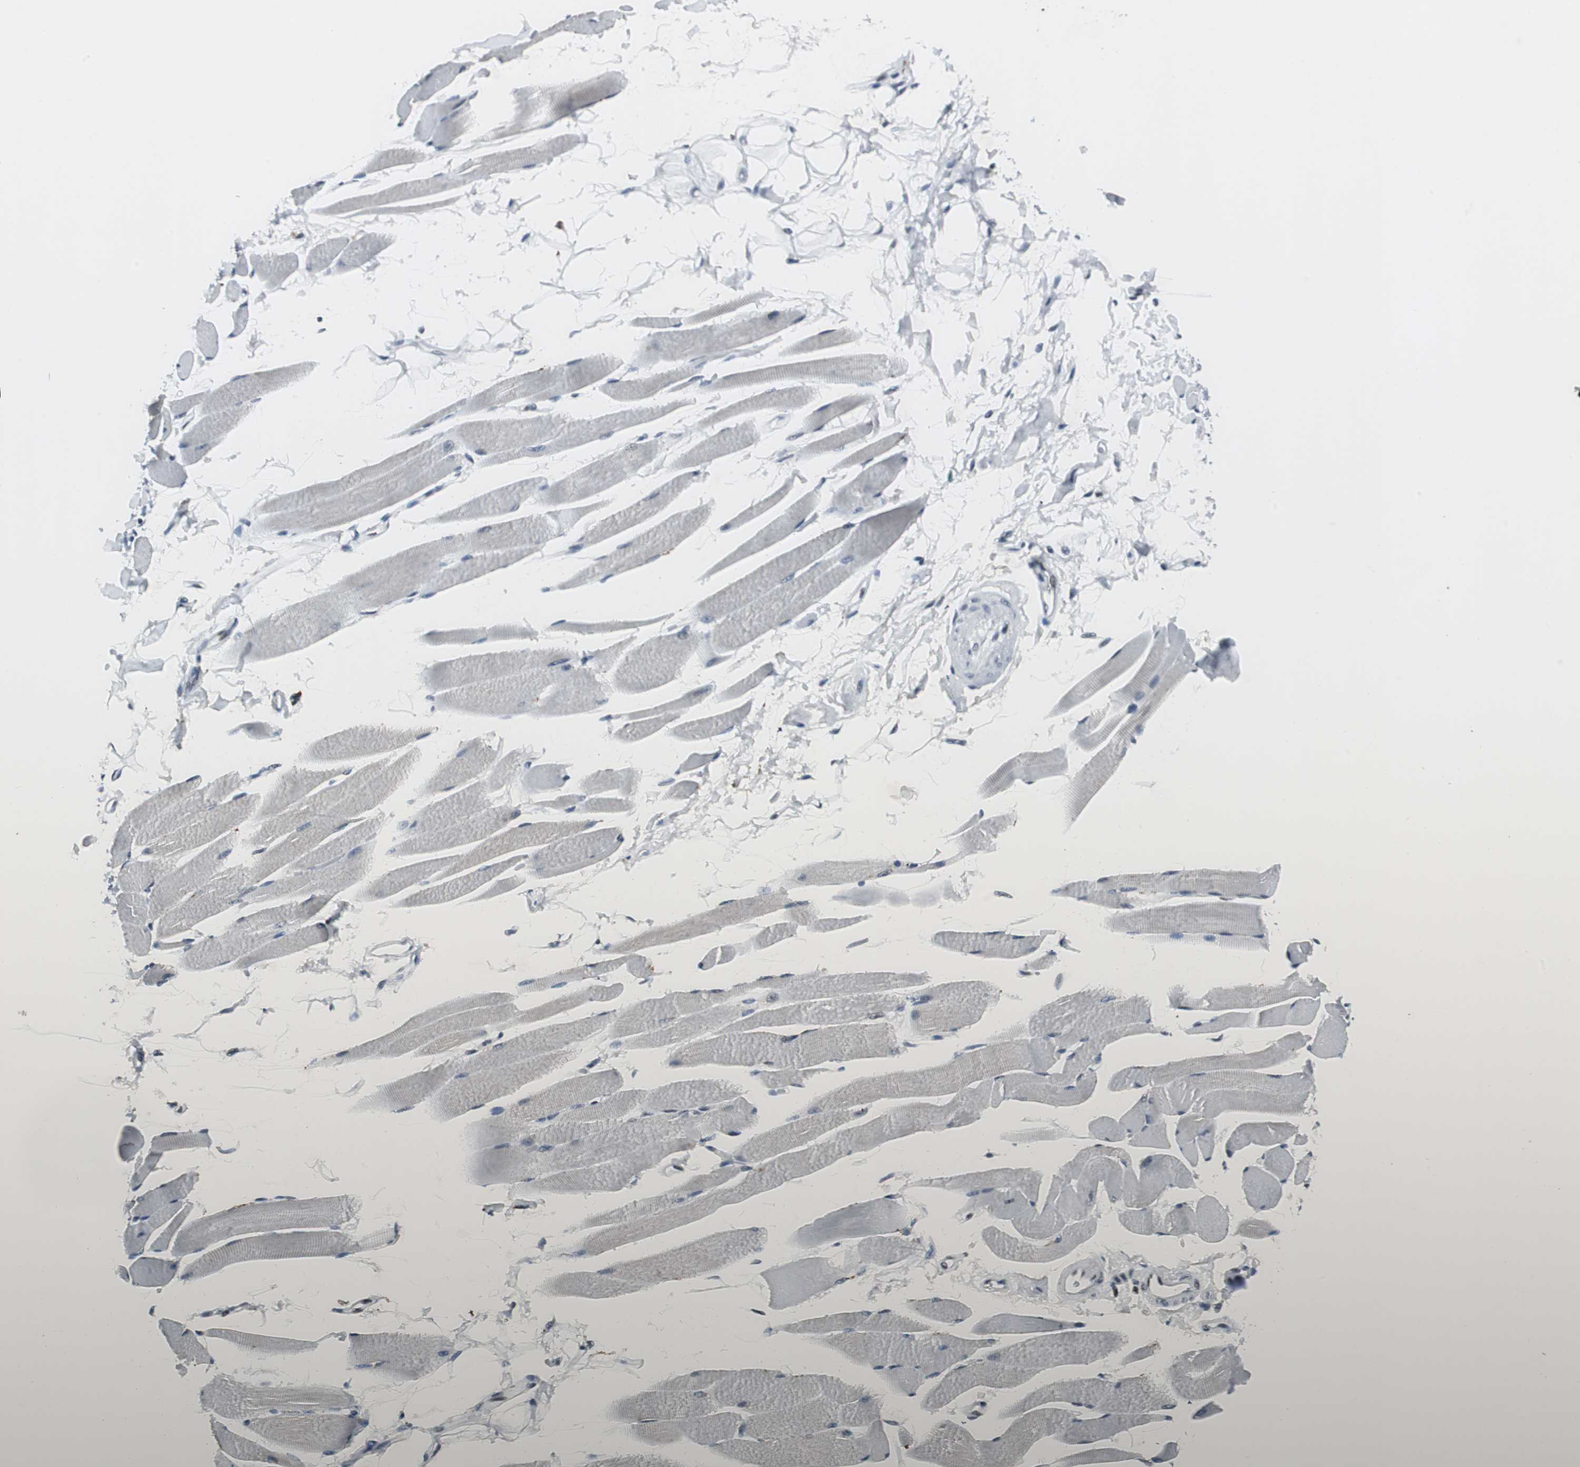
{"staining": {"intensity": "negative", "quantity": "none", "location": "none"}, "tissue": "skeletal muscle", "cell_type": "Myocytes", "image_type": "normal", "snomed": [{"axis": "morphology", "description": "Normal tissue, NOS"}, {"axis": "topography", "description": "Skeletal muscle"}, {"axis": "topography", "description": "Peripheral nerve tissue"}], "caption": "Image shows no protein positivity in myocytes of unremarkable skeletal muscle. (Stains: DAB IHC with hematoxylin counter stain, Microscopy: brightfield microscopy at high magnification).", "gene": "RAD9A", "patient": {"sex": "female", "age": 84}}